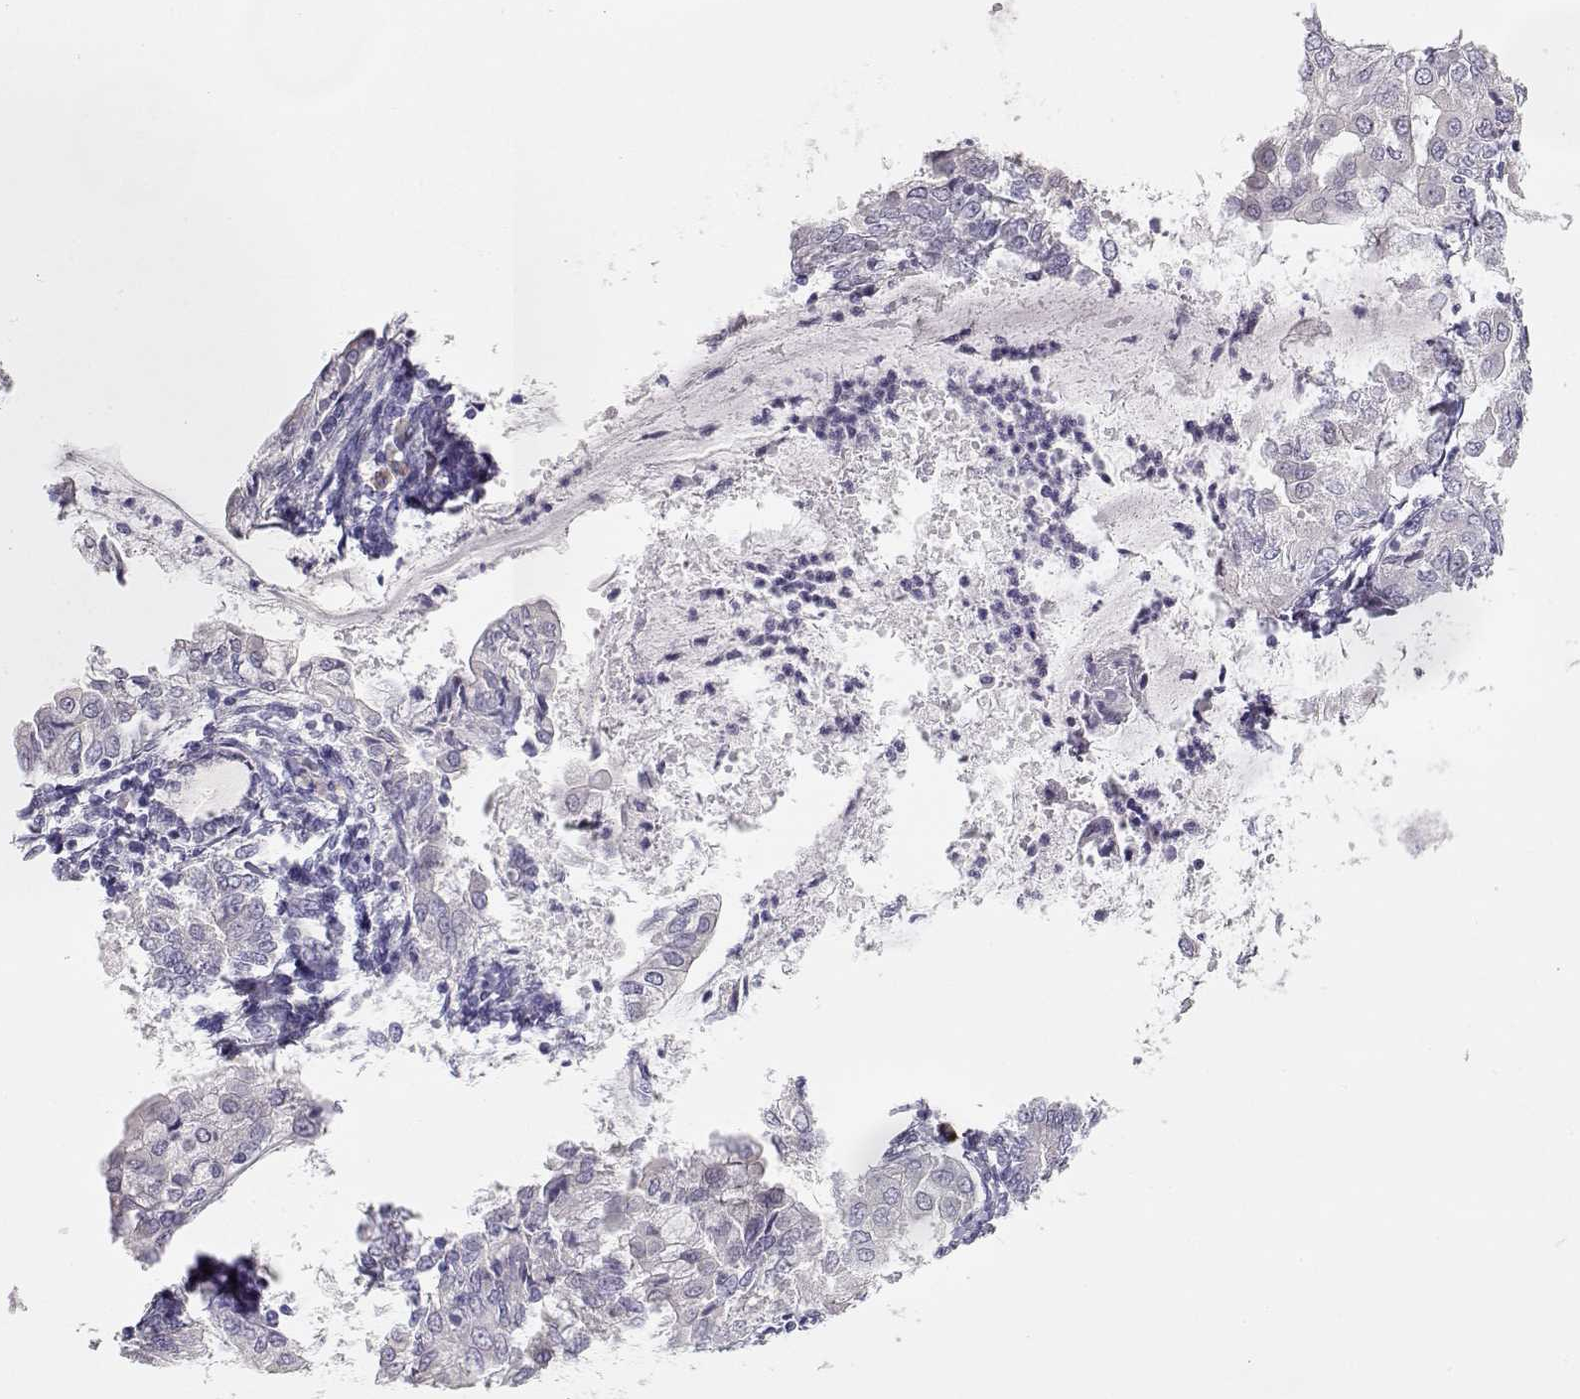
{"staining": {"intensity": "negative", "quantity": "none", "location": "none"}, "tissue": "endometrial cancer", "cell_type": "Tumor cells", "image_type": "cancer", "snomed": [{"axis": "morphology", "description": "Adenocarcinoma, NOS"}, {"axis": "topography", "description": "Endometrium"}], "caption": "Tumor cells are negative for brown protein staining in adenocarcinoma (endometrial).", "gene": "GLIPR1L2", "patient": {"sex": "female", "age": 68}}